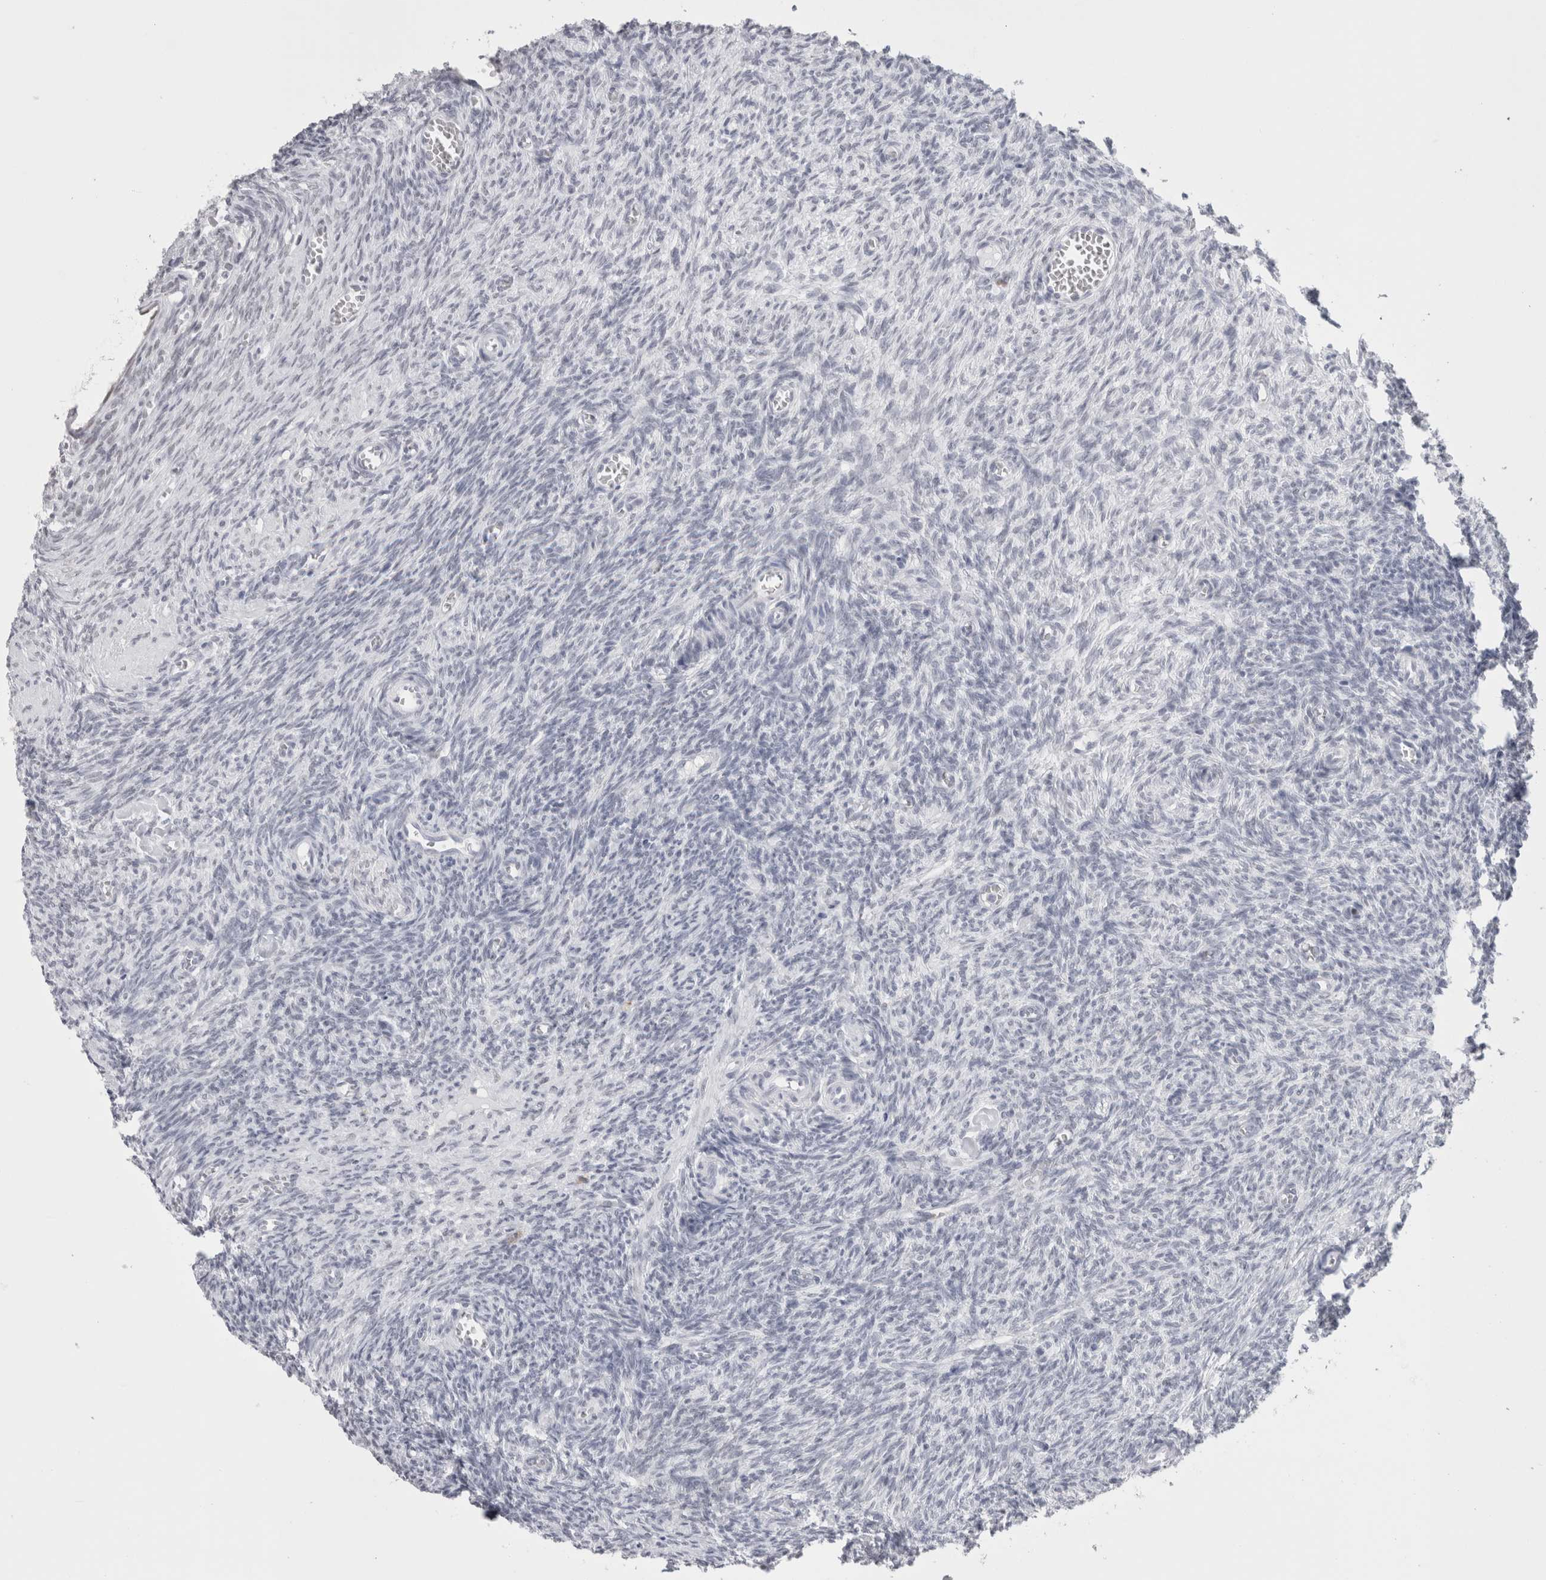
{"staining": {"intensity": "moderate", "quantity": "25%-75%", "location": "cytoplasmic/membranous"}, "tissue": "ovary", "cell_type": "Follicle cells", "image_type": "normal", "snomed": [{"axis": "morphology", "description": "Normal tissue, NOS"}, {"axis": "topography", "description": "Ovary"}], "caption": "Immunohistochemistry photomicrograph of normal human ovary stained for a protein (brown), which shows medium levels of moderate cytoplasmic/membranous positivity in about 25%-75% of follicle cells.", "gene": "SMARCC1", "patient": {"sex": "female", "age": 27}}